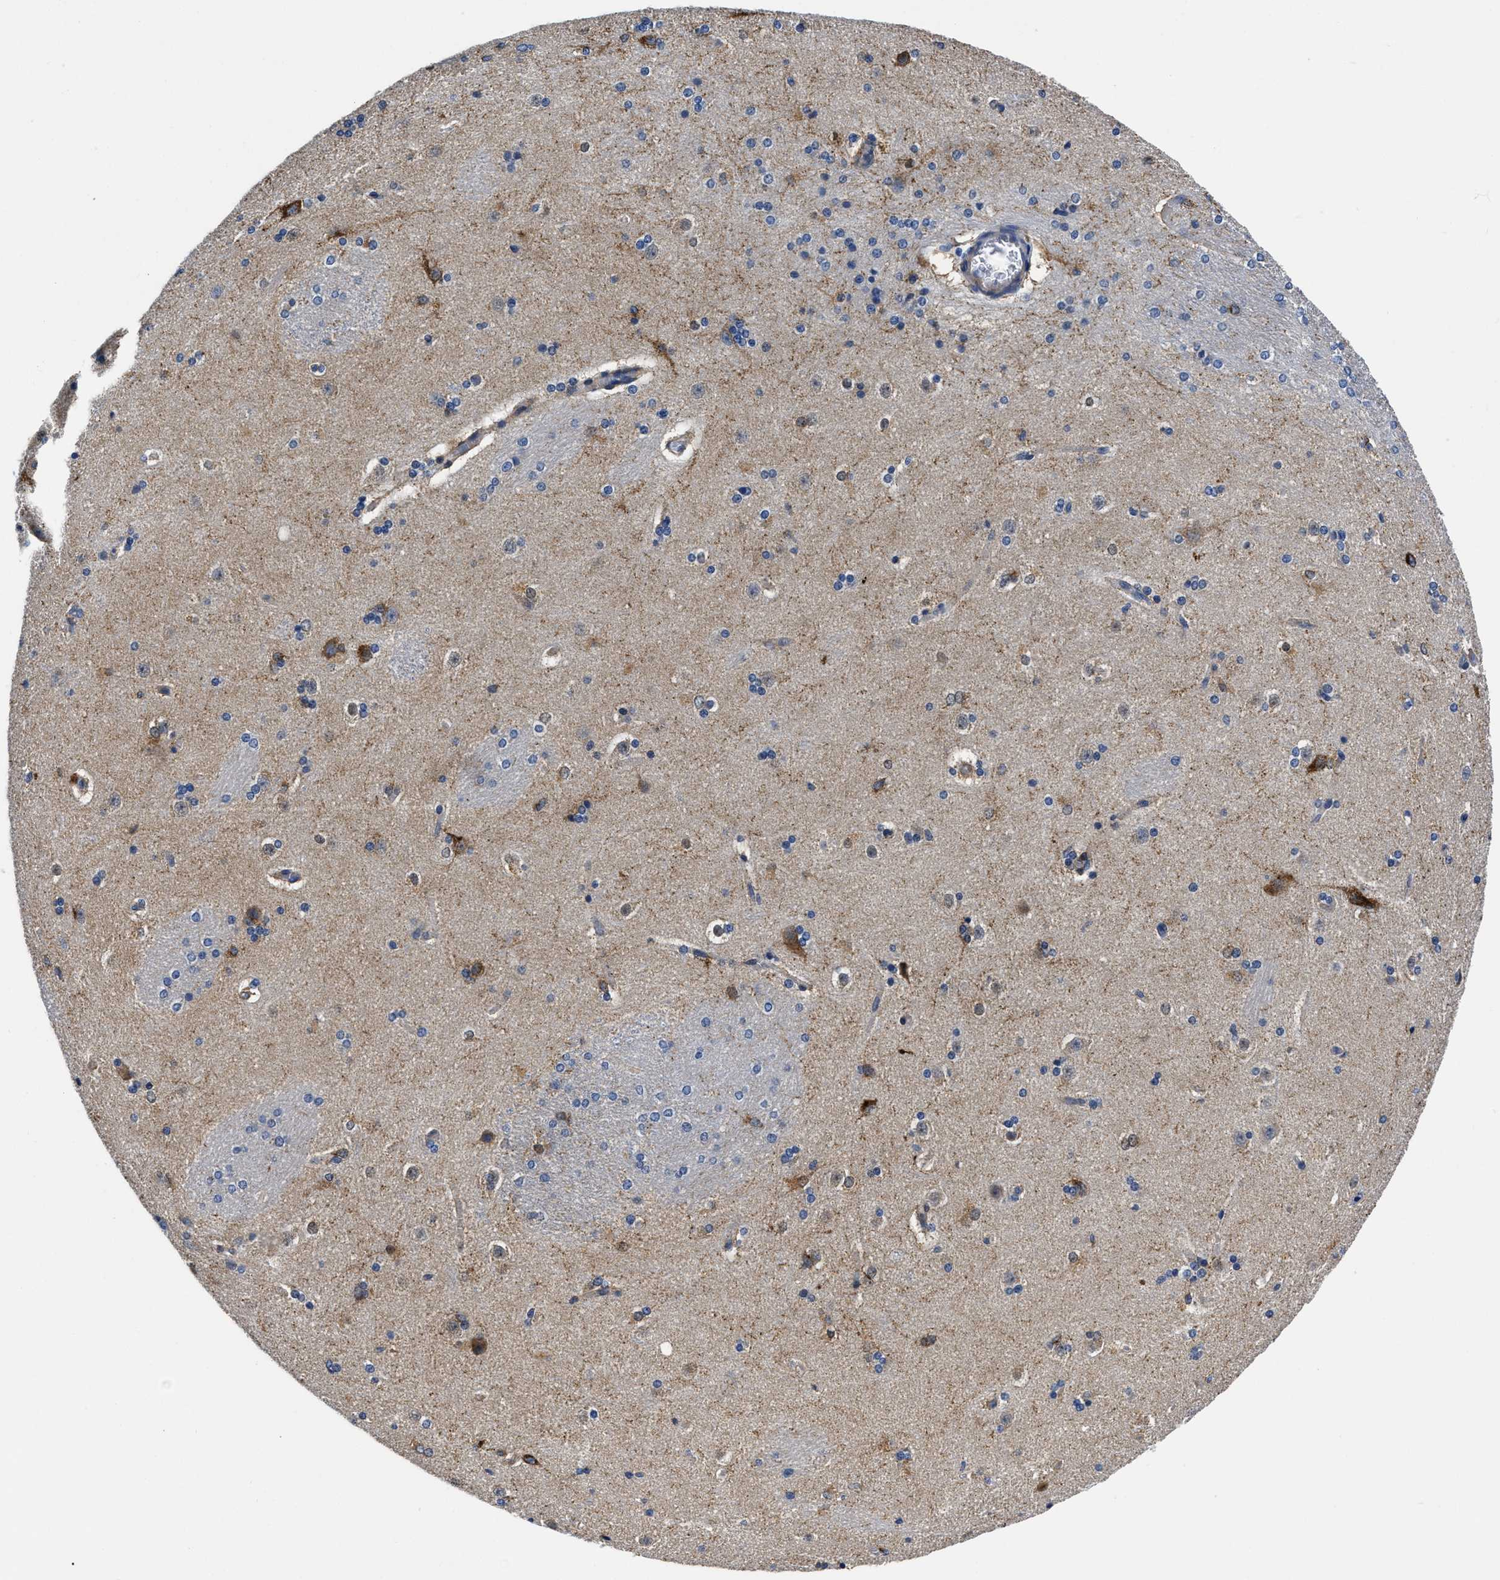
{"staining": {"intensity": "strong", "quantity": "<25%", "location": "cytoplasmic/membranous"}, "tissue": "caudate", "cell_type": "Glial cells", "image_type": "normal", "snomed": [{"axis": "morphology", "description": "Normal tissue, NOS"}, {"axis": "topography", "description": "Lateral ventricle wall"}], "caption": "An immunohistochemistry (IHC) histopathology image of unremarkable tissue is shown. Protein staining in brown shows strong cytoplasmic/membranous positivity in caudate within glial cells.", "gene": "SLC35F1", "patient": {"sex": "female", "age": 19}}